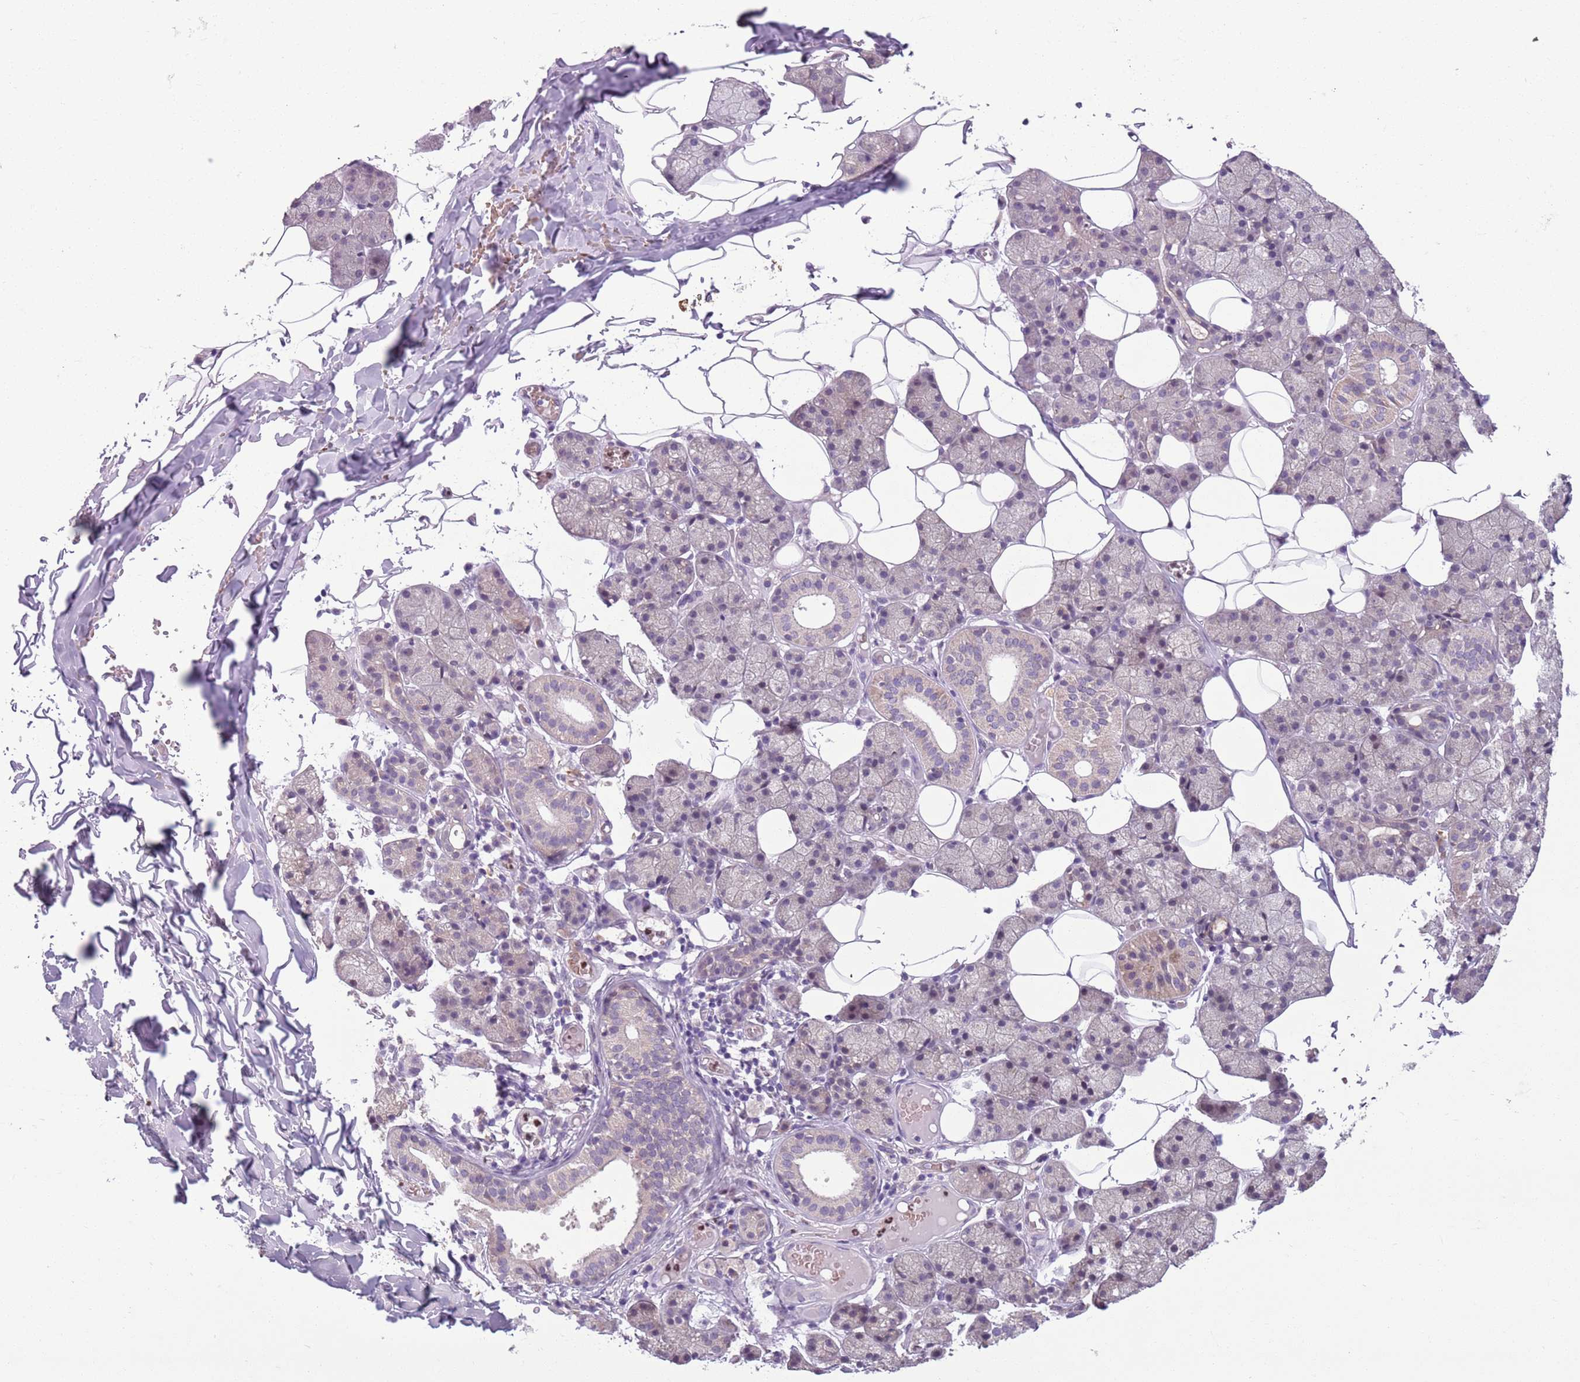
{"staining": {"intensity": "weak", "quantity": "<25%", "location": "cytoplasmic/membranous"}, "tissue": "salivary gland", "cell_type": "Glandular cells", "image_type": "normal", "snomed": [{"axis": "morphology", "description": "Normal tissue, NOS"}, {"axis": "topography", "description": "Salivary gland"}], "caption": "DAB (3,3'-diaminobenzidine) immunohistochemical staining of benign salivary gland demonstrates no significant positivity in glandular cells. (Immunohistochemistry, brightfield microscopy, high magnification).", "gene": "ADCY7", "patient": {"sex": "female", "age": 33}}